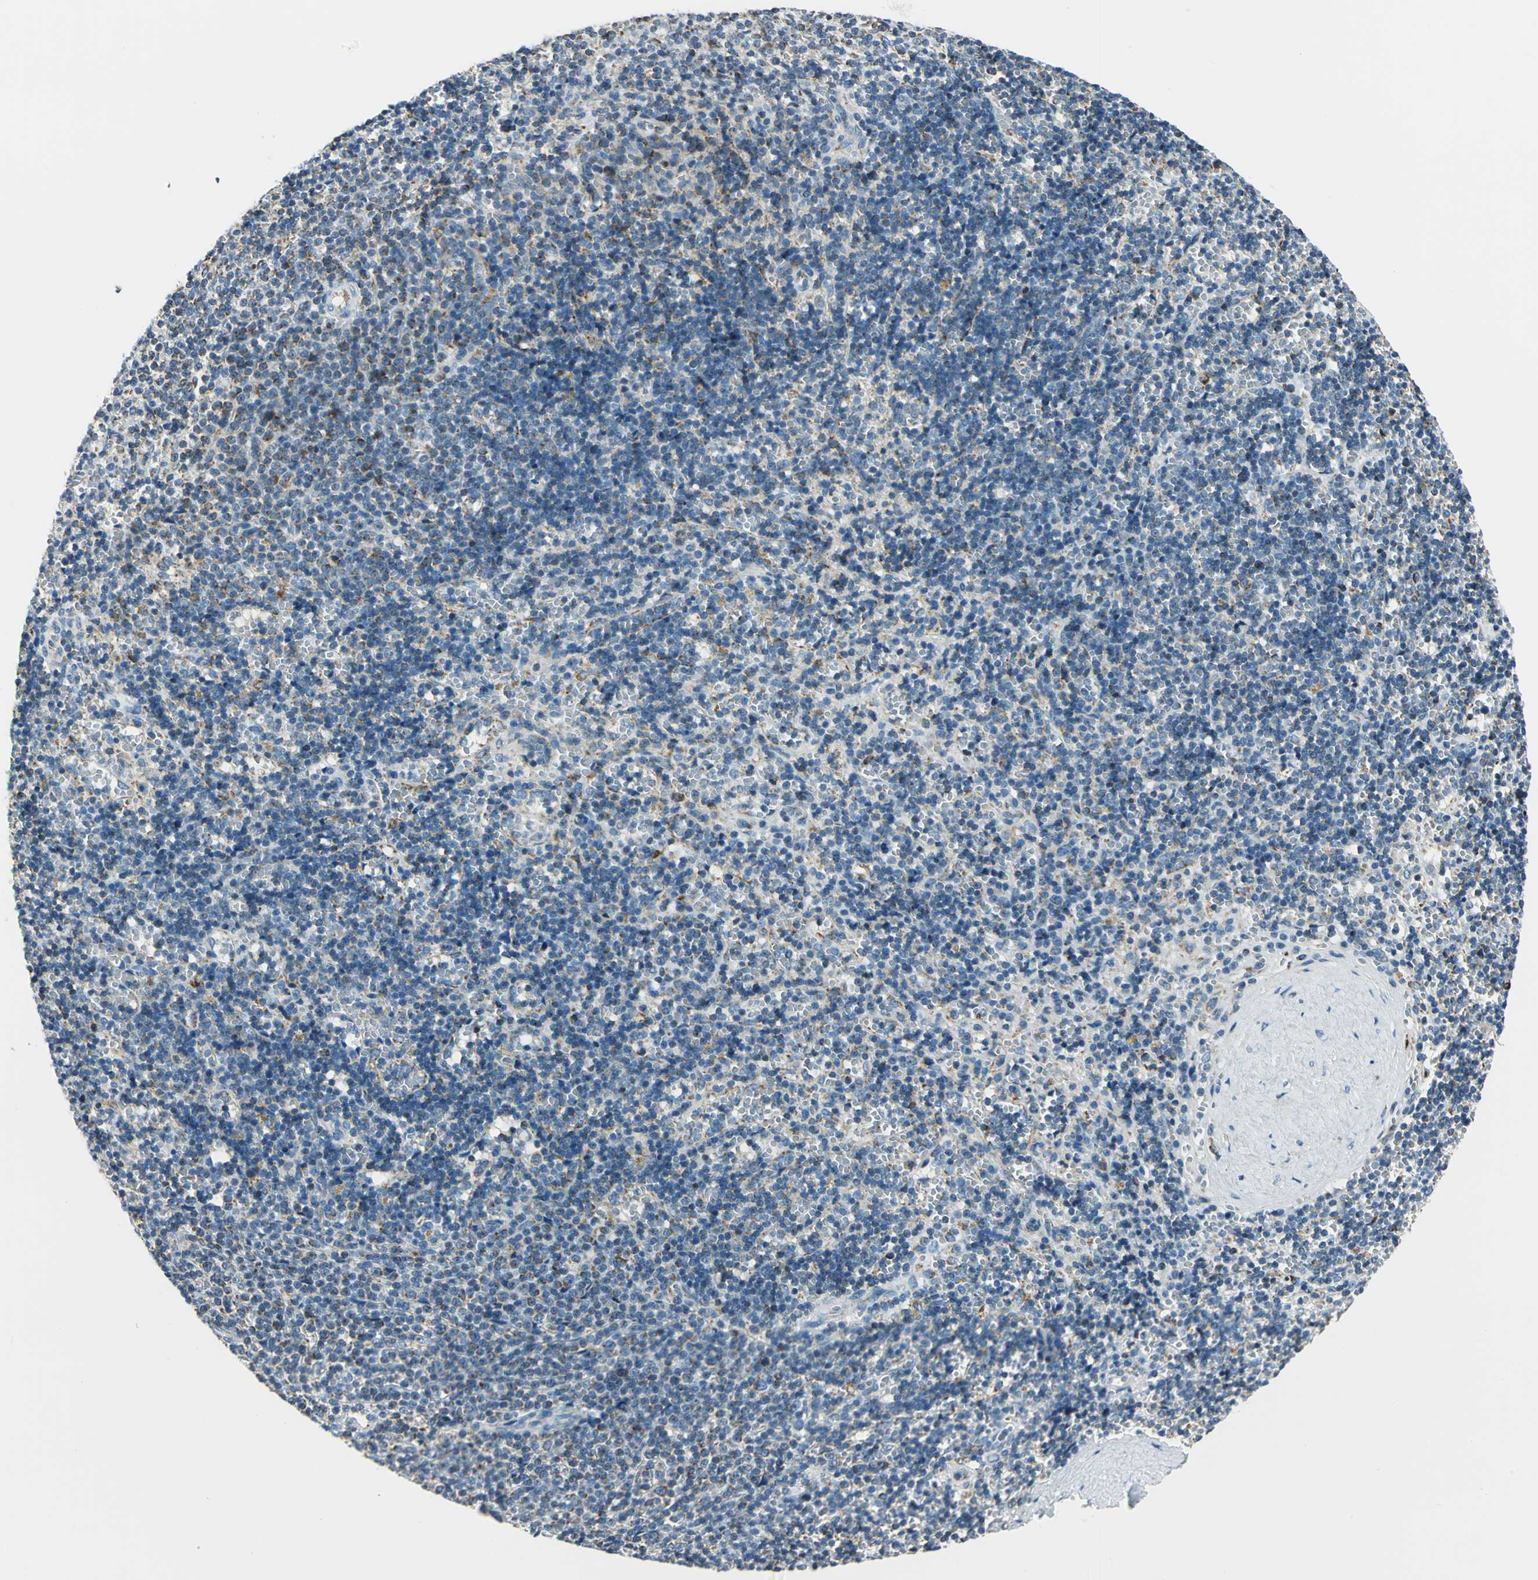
{"staining": {"intensity": "moderate", "quantity": "<25%", "location": "cytoplasmic/membranous"}, "tissue": "lymphoma", "cell_type": "Tumor cells", "image_type": "cancer", "snomed": [{"axis": "morphology", "description": "Malignant lymphoma, non-Hodgkin's type, Low grade"}, {"axis": "topography", "description": "Spleen"}], "caption": "High-magnification brightfield microscopy of malignant lymphoma, non-Hodgkin's type (low-grade) stained with DAB (brown) and counterstained with hematoxylin (blue). tumor cells exhibit moderate cytoplasmic/membranous expression is appreciated in approximately<25% of cells. Using DAB (brown) and hematoxylin (blue) stains, captured at high magnification using brightfield microscopy.", "gene": "ACADM", "patient": {"sex": "male", "age": 60}}